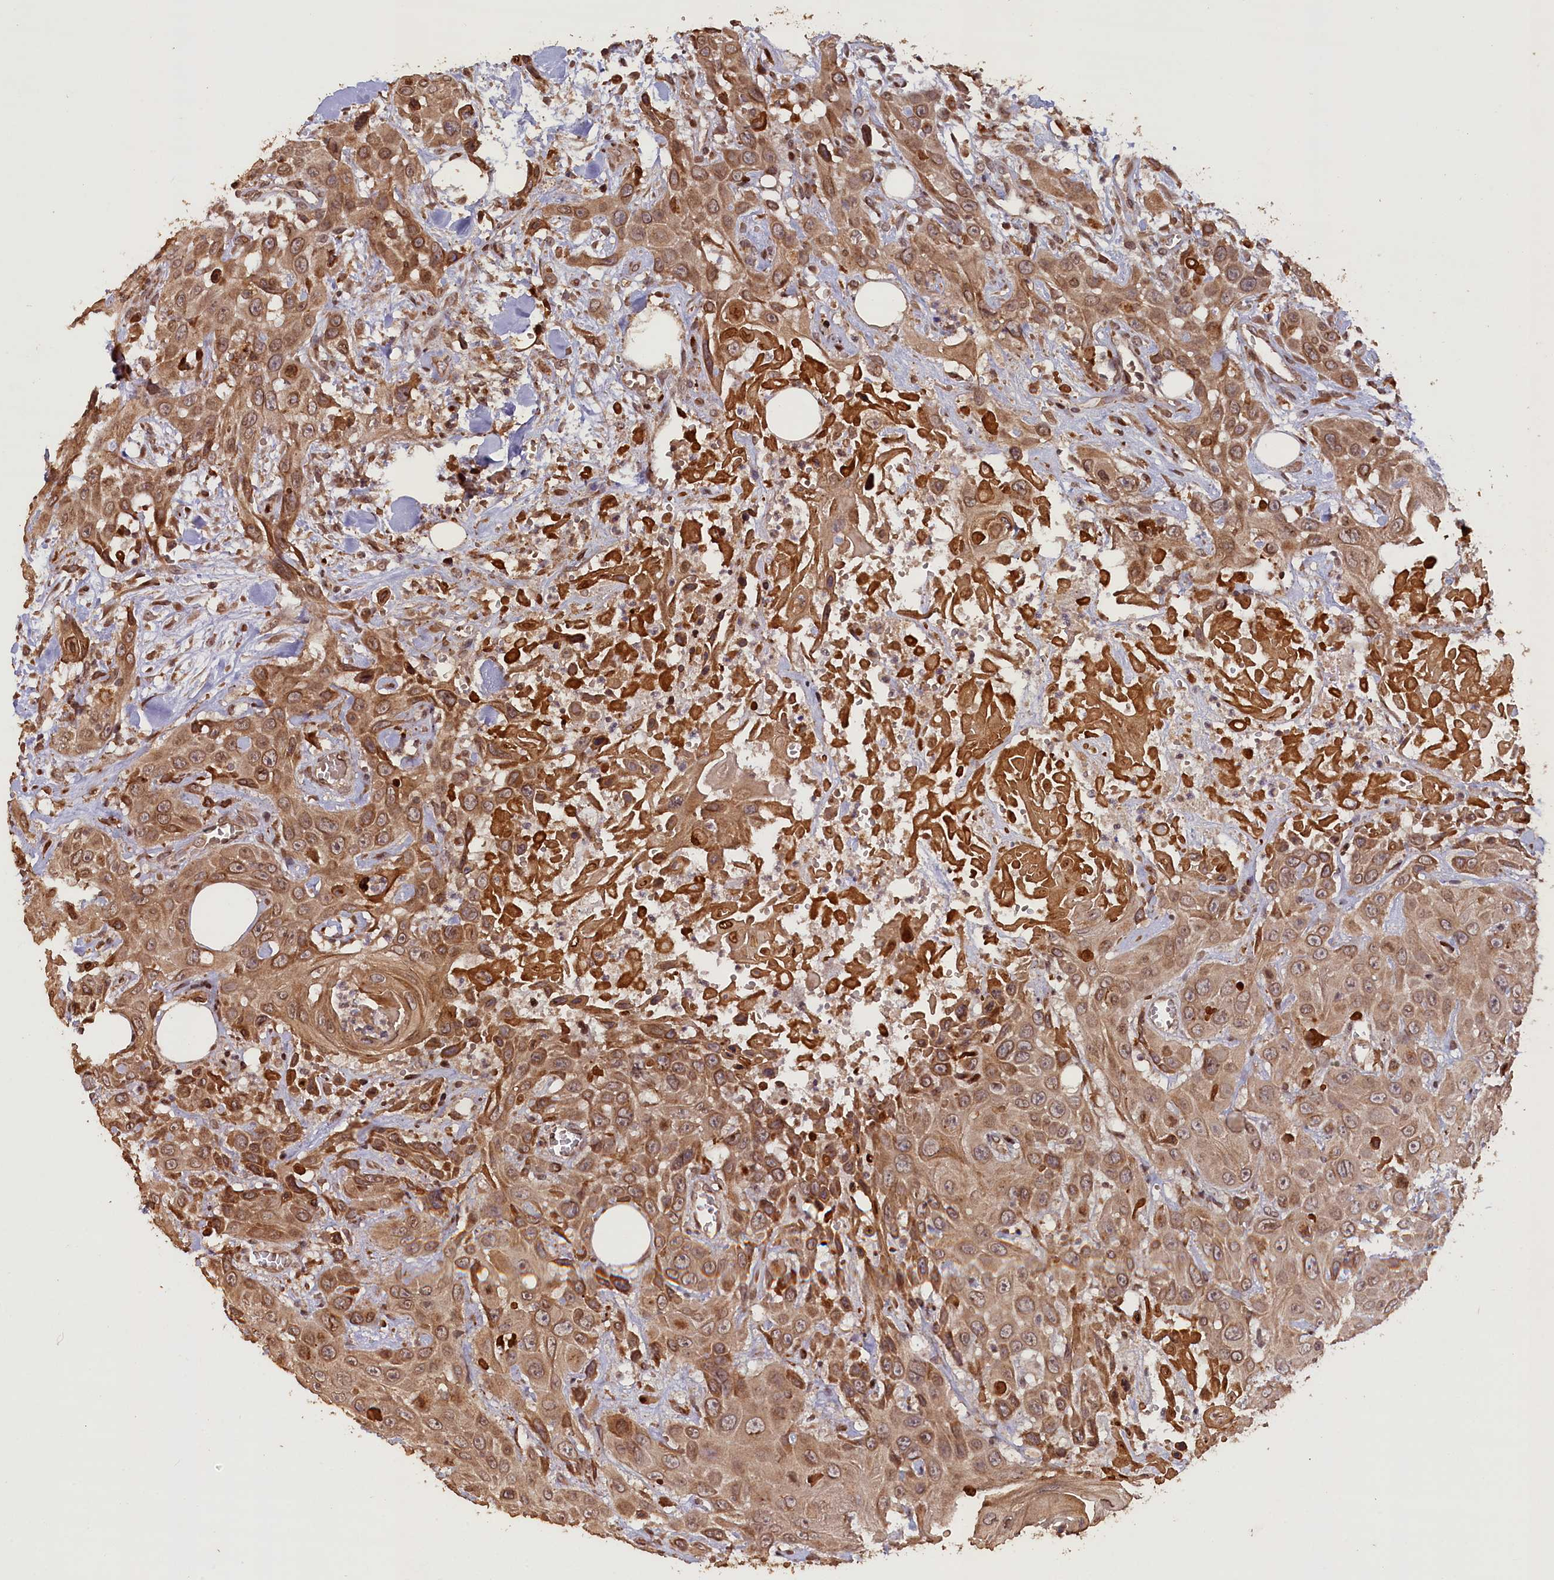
{"staining": {"intensity": "moderate", "quantity": ">75%", "location": "cytoplasmic/membranous"}, "tissue": "head and neck cancer", "cell_type": "Tumor cells", "image_type": "cancer", "snomed": [{"axis": "morphology", "description": "Squamous cell carcinoma, NOS"}, {"axis": "topography", "description": "Head-Neck"}], "caption": "Head and neck cancer stained for a protein (brown) shows moderate cytoplasmic/membranous positive staining in approximately >75% of tumor cells.", "gene": "SLC38A7", "patient": {"sex": "male", "age": 81}}